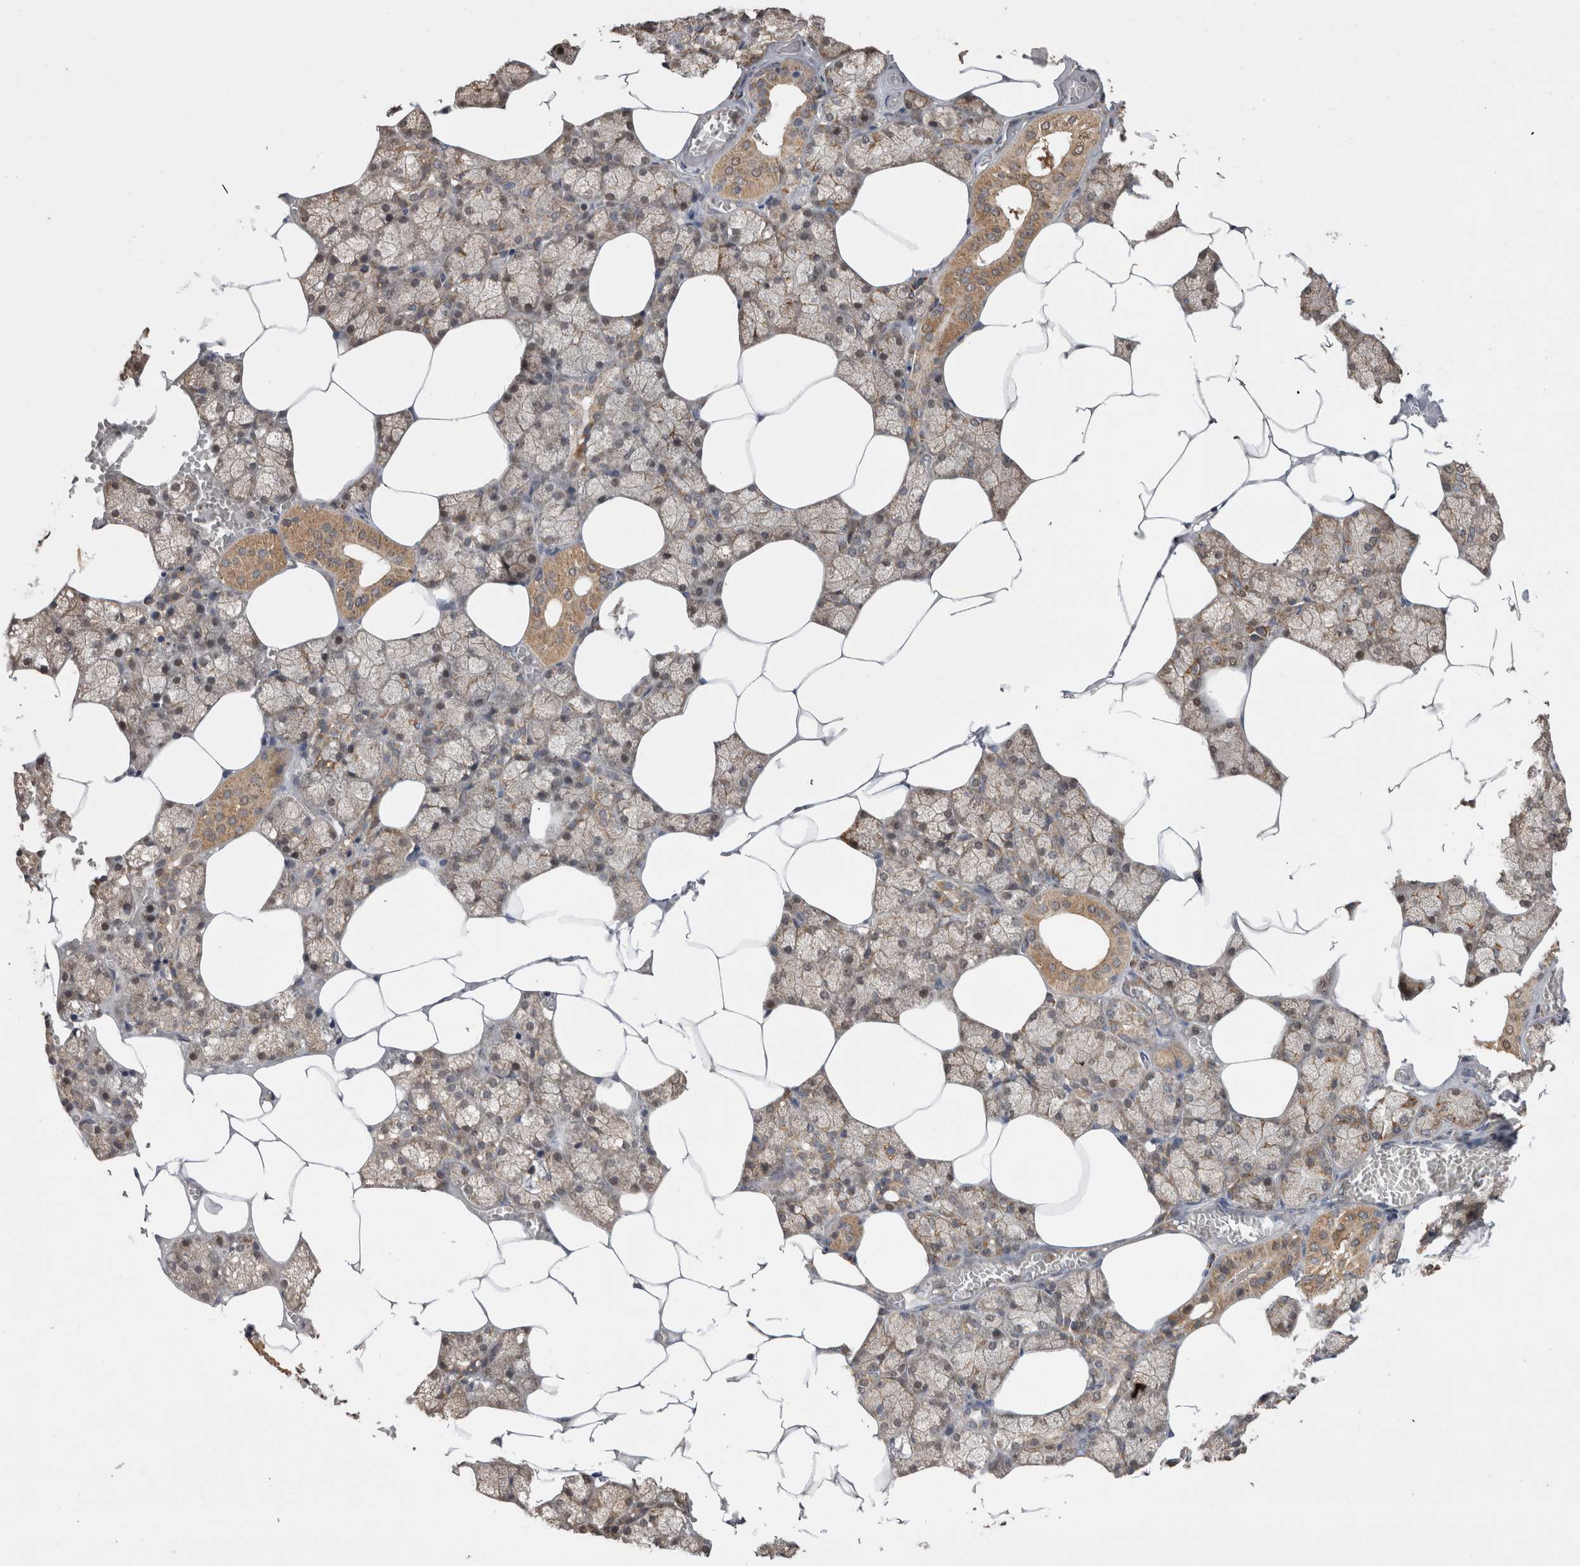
{"staining": {"intensity": "weak", "quantity": "25%-75%", "location": "cytoplasmic/membranous,nuclear"}, "tissue": "salivary gland", "cell_type": "Glandular cells", "image_type": "normal", "snomed": [{"axis": "morphology", "description": "Normal tissue, NOS"}, {"axis": "topography", "description": "Salivary gland"}], "caption": "Glandular cells exhibit low levels of weak cytoplasmic/membranous,nuclear staining in about 25%-75% of cells in benign salivary gland.", "gene": "PREP", "patient": {"sex": "male", "age": 62}}